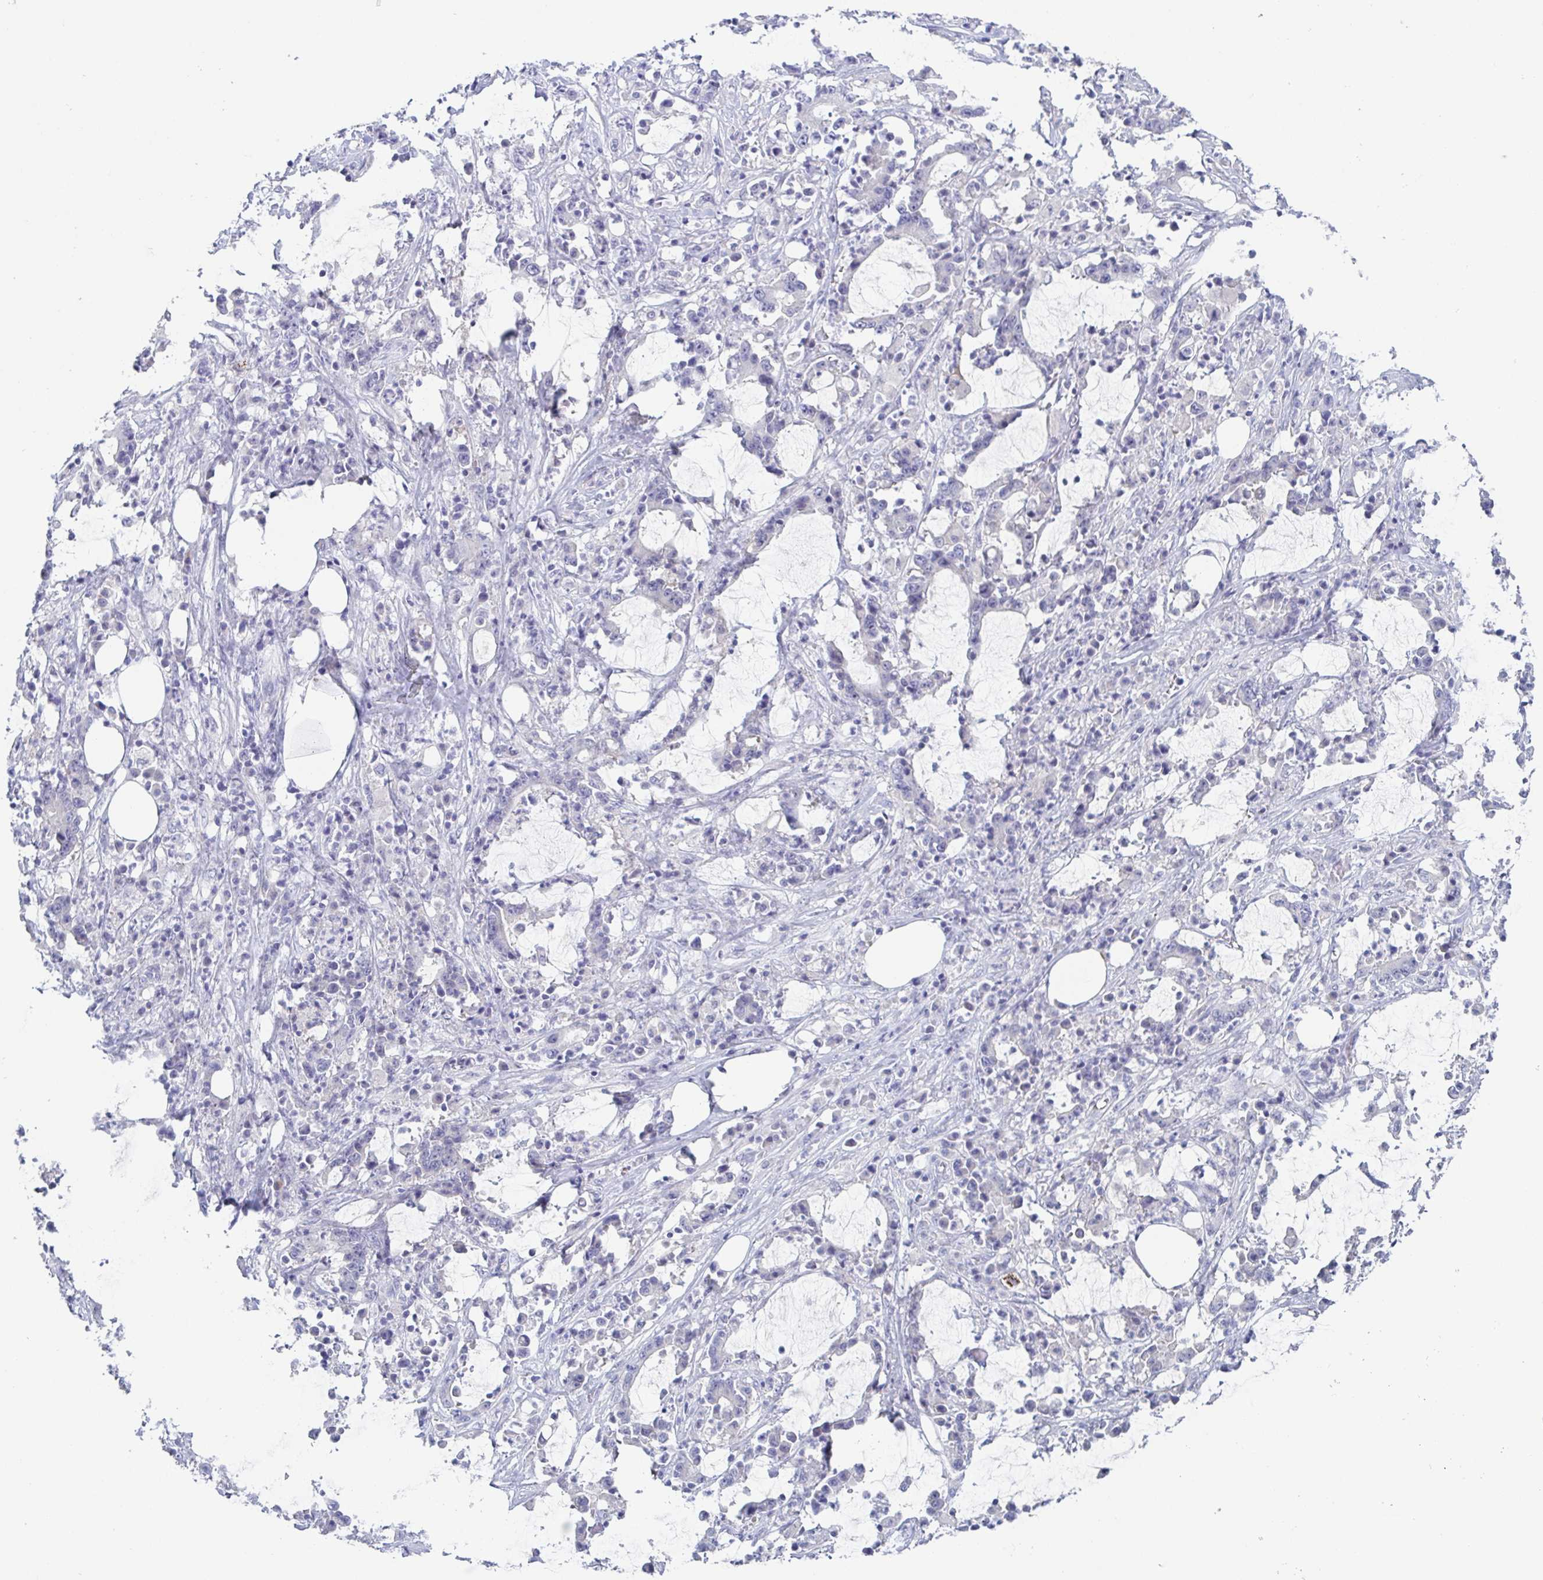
{"staining": {"intensity": "negative", "quantity": "none", "location": "none"}, "tissue": "stomach cancer", "cell_type": "Tumor cells", "image_type": "cancer", "snomed": [{"axis": "morphology", "description": "Adenocarcinoma, NOS"}, {"axis": "topography", "description": "Stomach, upper"}], "caption": "Tumor cells are negative for brown protein staining in stomach cancer.", "gene": "HTR2A", "patient": {"sex": "male", "age": 68}}